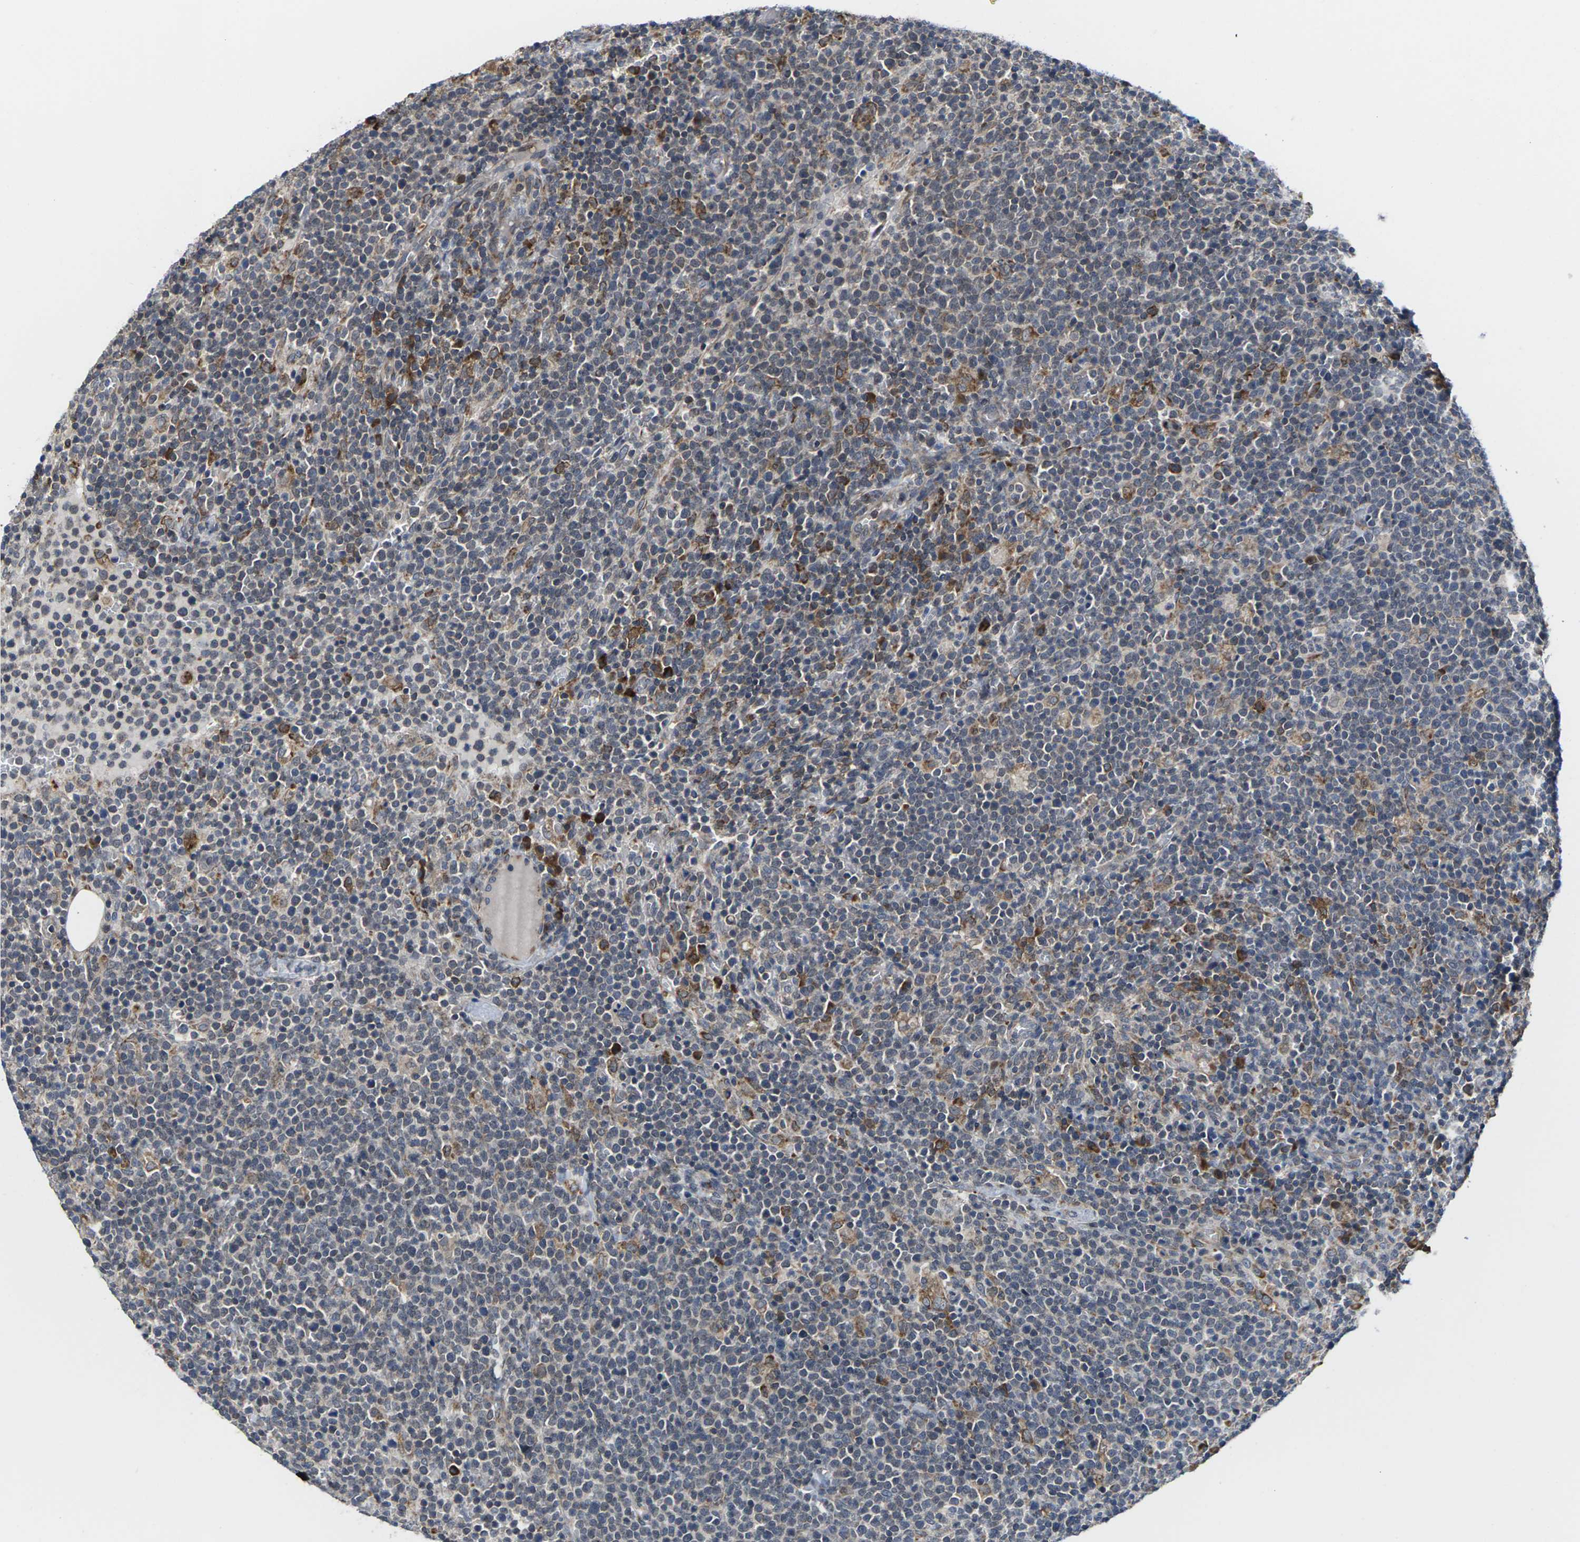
{"staining": {"intensity": "moderate", "quantity": "<25%", "location": "cytoplasmic/membranous"}, "tissue": "lymphoma", "cell_type": "Tumor cells", "image_type": "cancer", "snomed": [{"axis": "morphology", "description": "Malignant lymphoma, non-Hodgkin's type, High grade"}, {"axis": "topography", "description": "Lymph node"}], "caption": "This micrograph exhibits immunohistochemistry staining of lymphoma, with low moderate cytoplasmic/membranous positivity in about <25% of tumor cells.", "gene": "PDZK1IP1", "patient": {"sex": "male", "age": 61}}